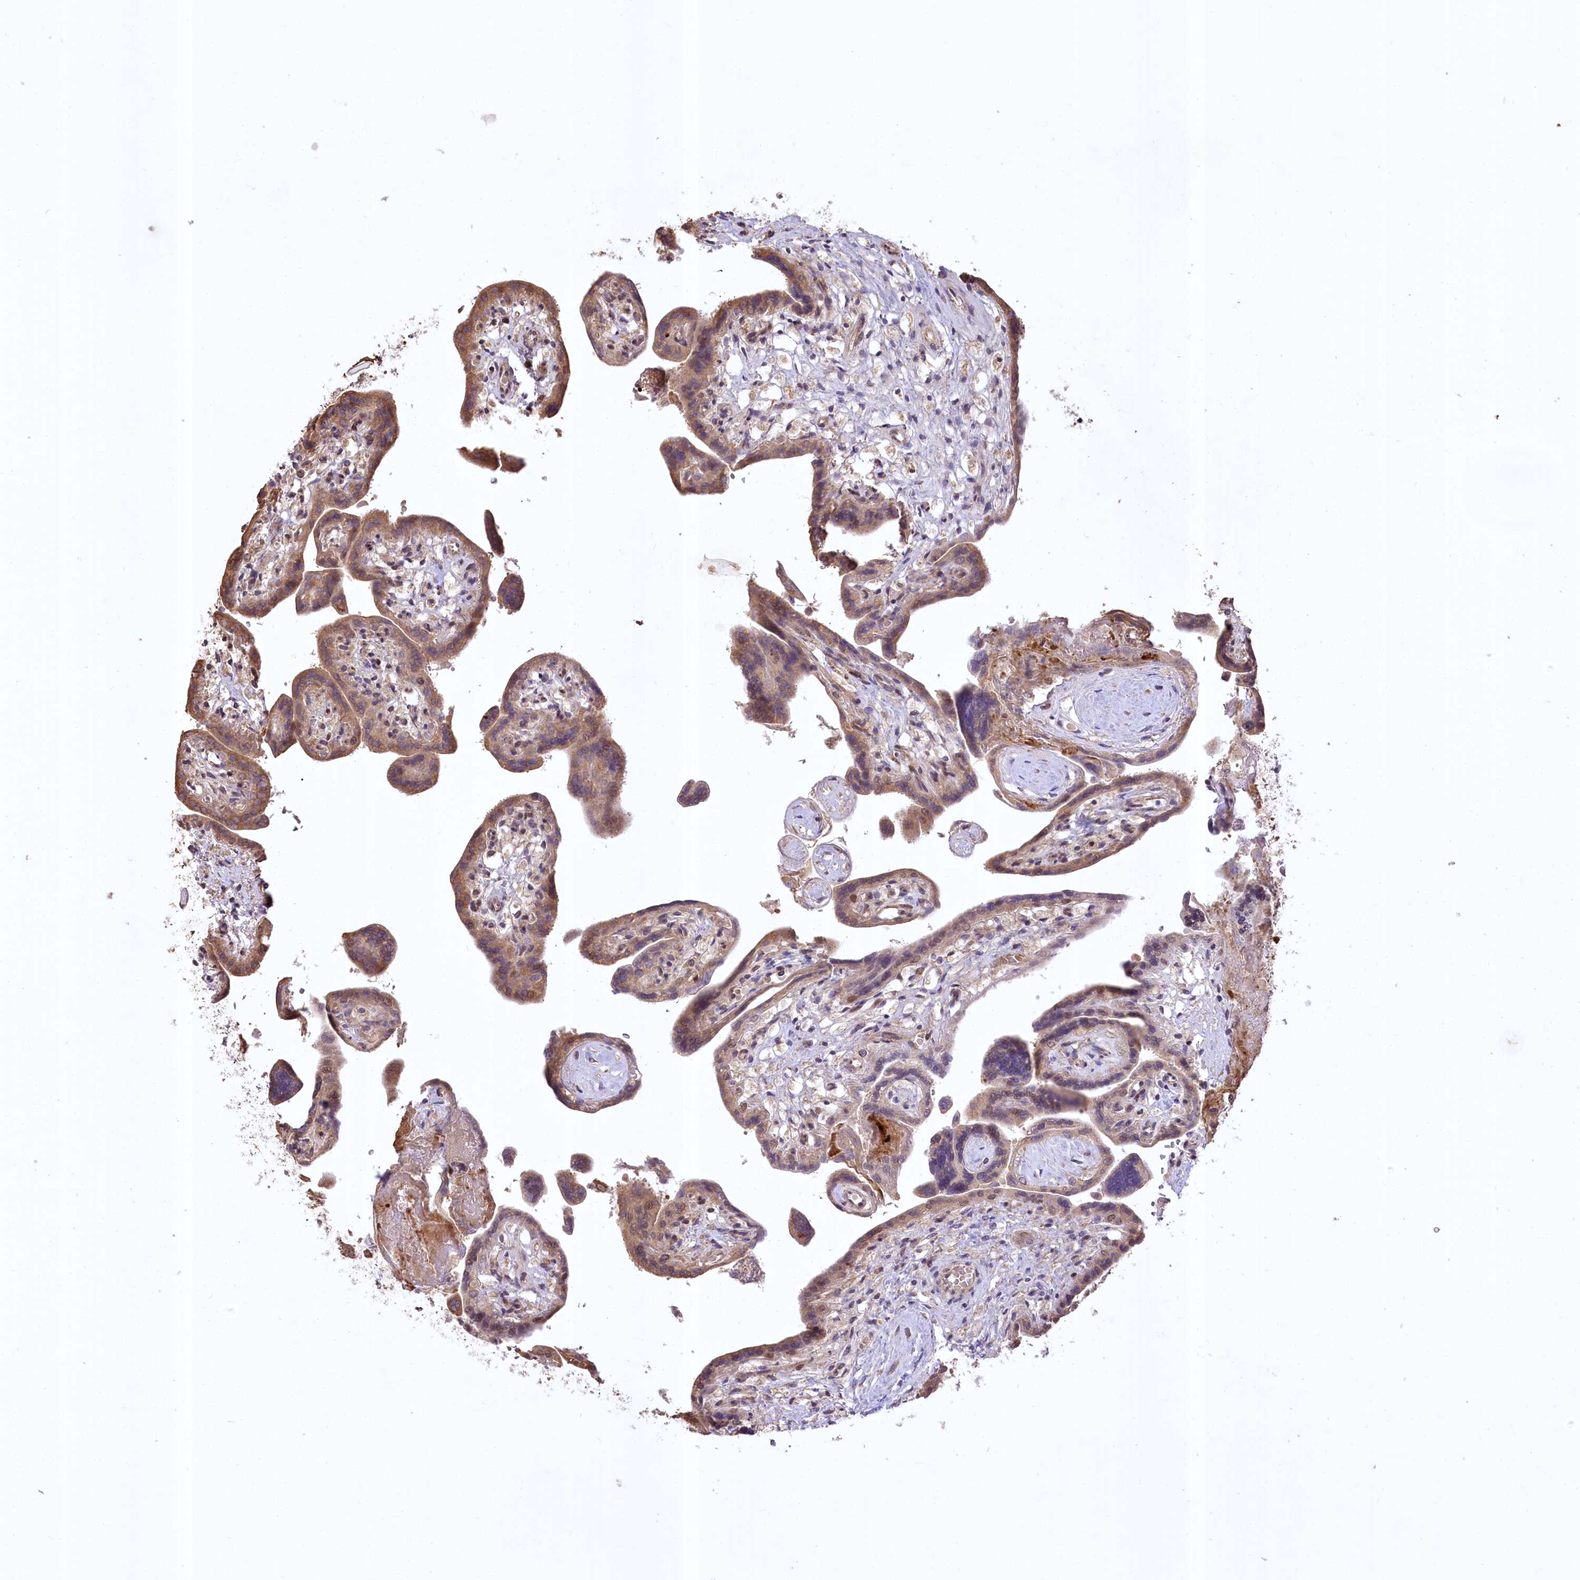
{"staining": {"intensity": "moderate", "quantity": ">75%", "location": "cytoplasmic/membranous,nuclear"}, "tissue": "placenta", "cell_type": "Trophoblastic cells", "image_type": "normal", "snomed": [{"axis": "morphology", "description": "Normal tissue, NOS"}, {"axis": "topography", "description": "Placenta"}], "caption": "This is an image of IHC staining of benign placenta, which shows moderate staining in the cytoplasmic/membranous,nuclear of trophoblastic cells.", "gene": "SERGEF", "patient": {"sex": "female", "age": 37}}